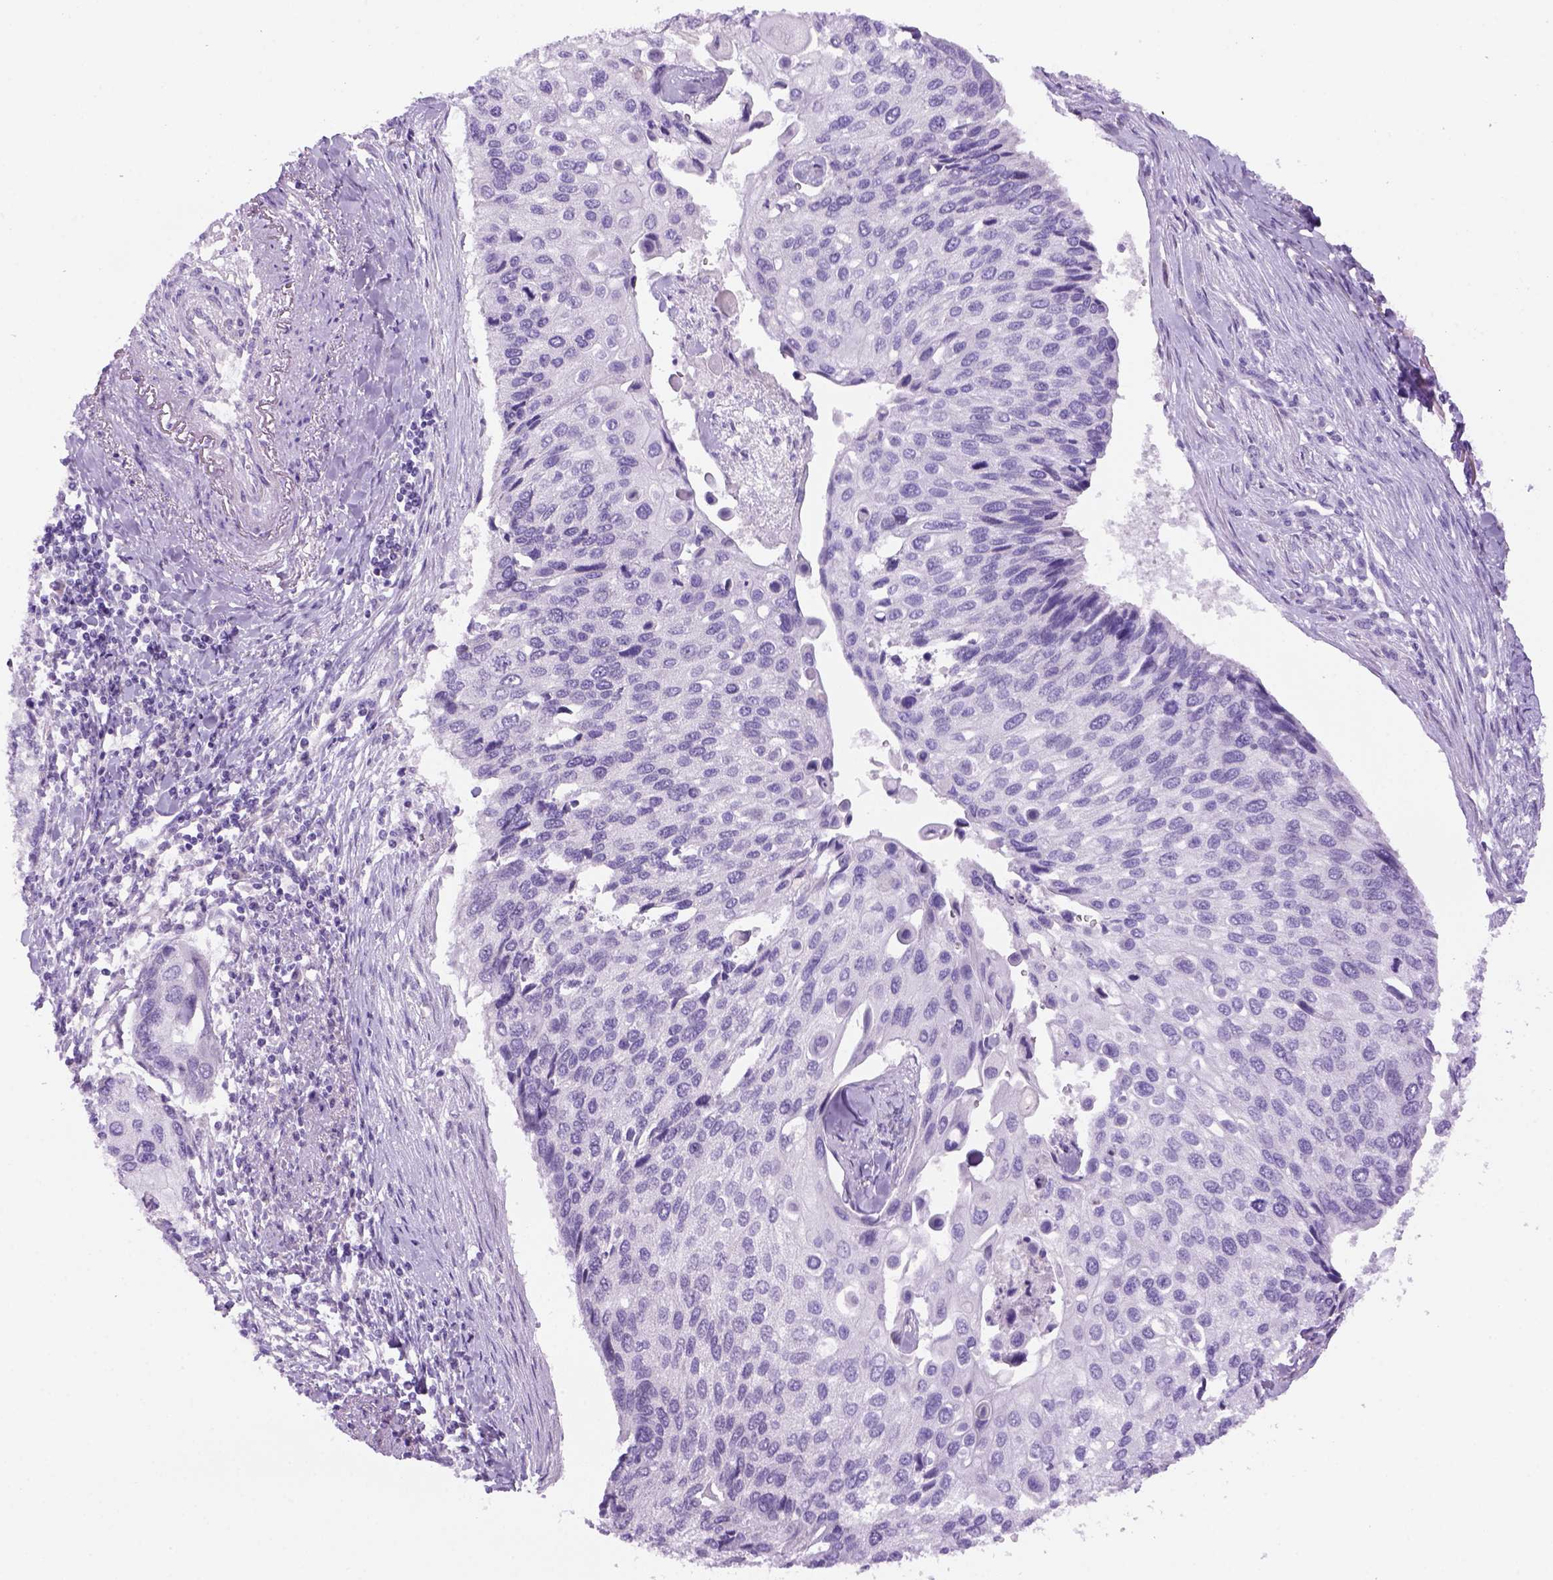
{"staining": {"intensity": "negative", "quantity": "none", "location": "none"}, "tissue": "lung cancer", "cell_type": "Tumor cells", "image_type": "cancer", "snomed": [{"axis": "morphology", "description": "Squamous cell carcinoma, NOS"}, {"axis": "morphology", "description": "Squamous cell carcinoma, metastatic, NOS"}, {"axis": "topography", "description": "Lung"}], "caption": "Immunohistochemistry photomicrograph of lung cancer (squamous cell carcinoma) stained for a protein (brown), which exhibits no staining in tumor cells. Brightfield microscopy of immunohistochemistry stained with DAB (brown) and hematoxylin (blue), captured at high magnification.", "gene": "DNAH11", "patient": {"sex": "male", "age": 63}}